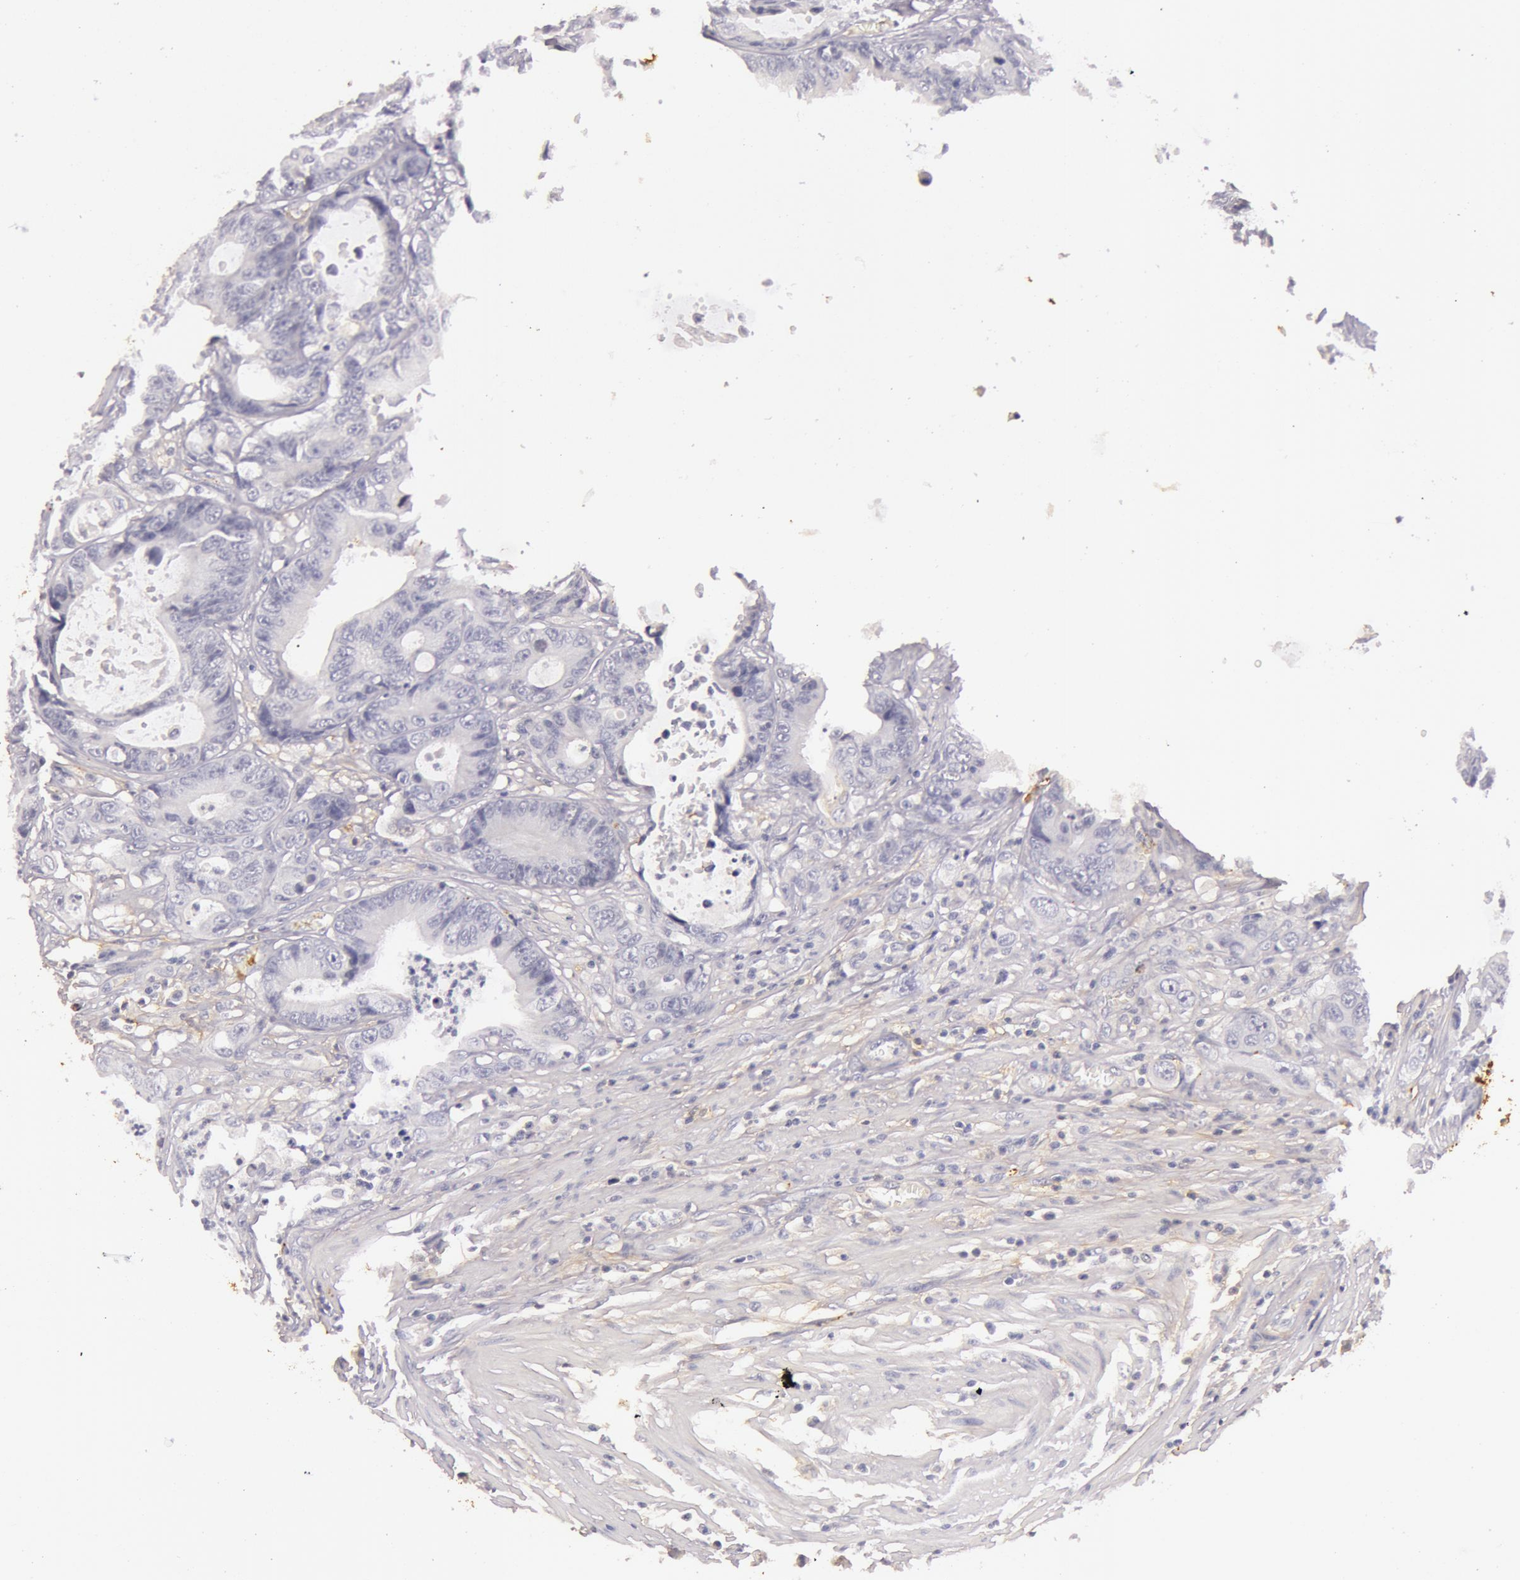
{"staining": {"intensity": "negative", "quantity": "none", "location": "none"}, "tissue": "colorectal cancer", "cell_type": "Tumor cells", "image_type": "cancer", "snomed": [{"axis": "morphology", "description": "Adenocarcinoma, NOS"}, {"axis": "topography", "description": "Rectum"}], "caption": "The histopathology image demonstrates no staining of tumor cells in colorectal cancer.", "gene": "C4BPA", "patient": {"sex": "female", "age": 98}}